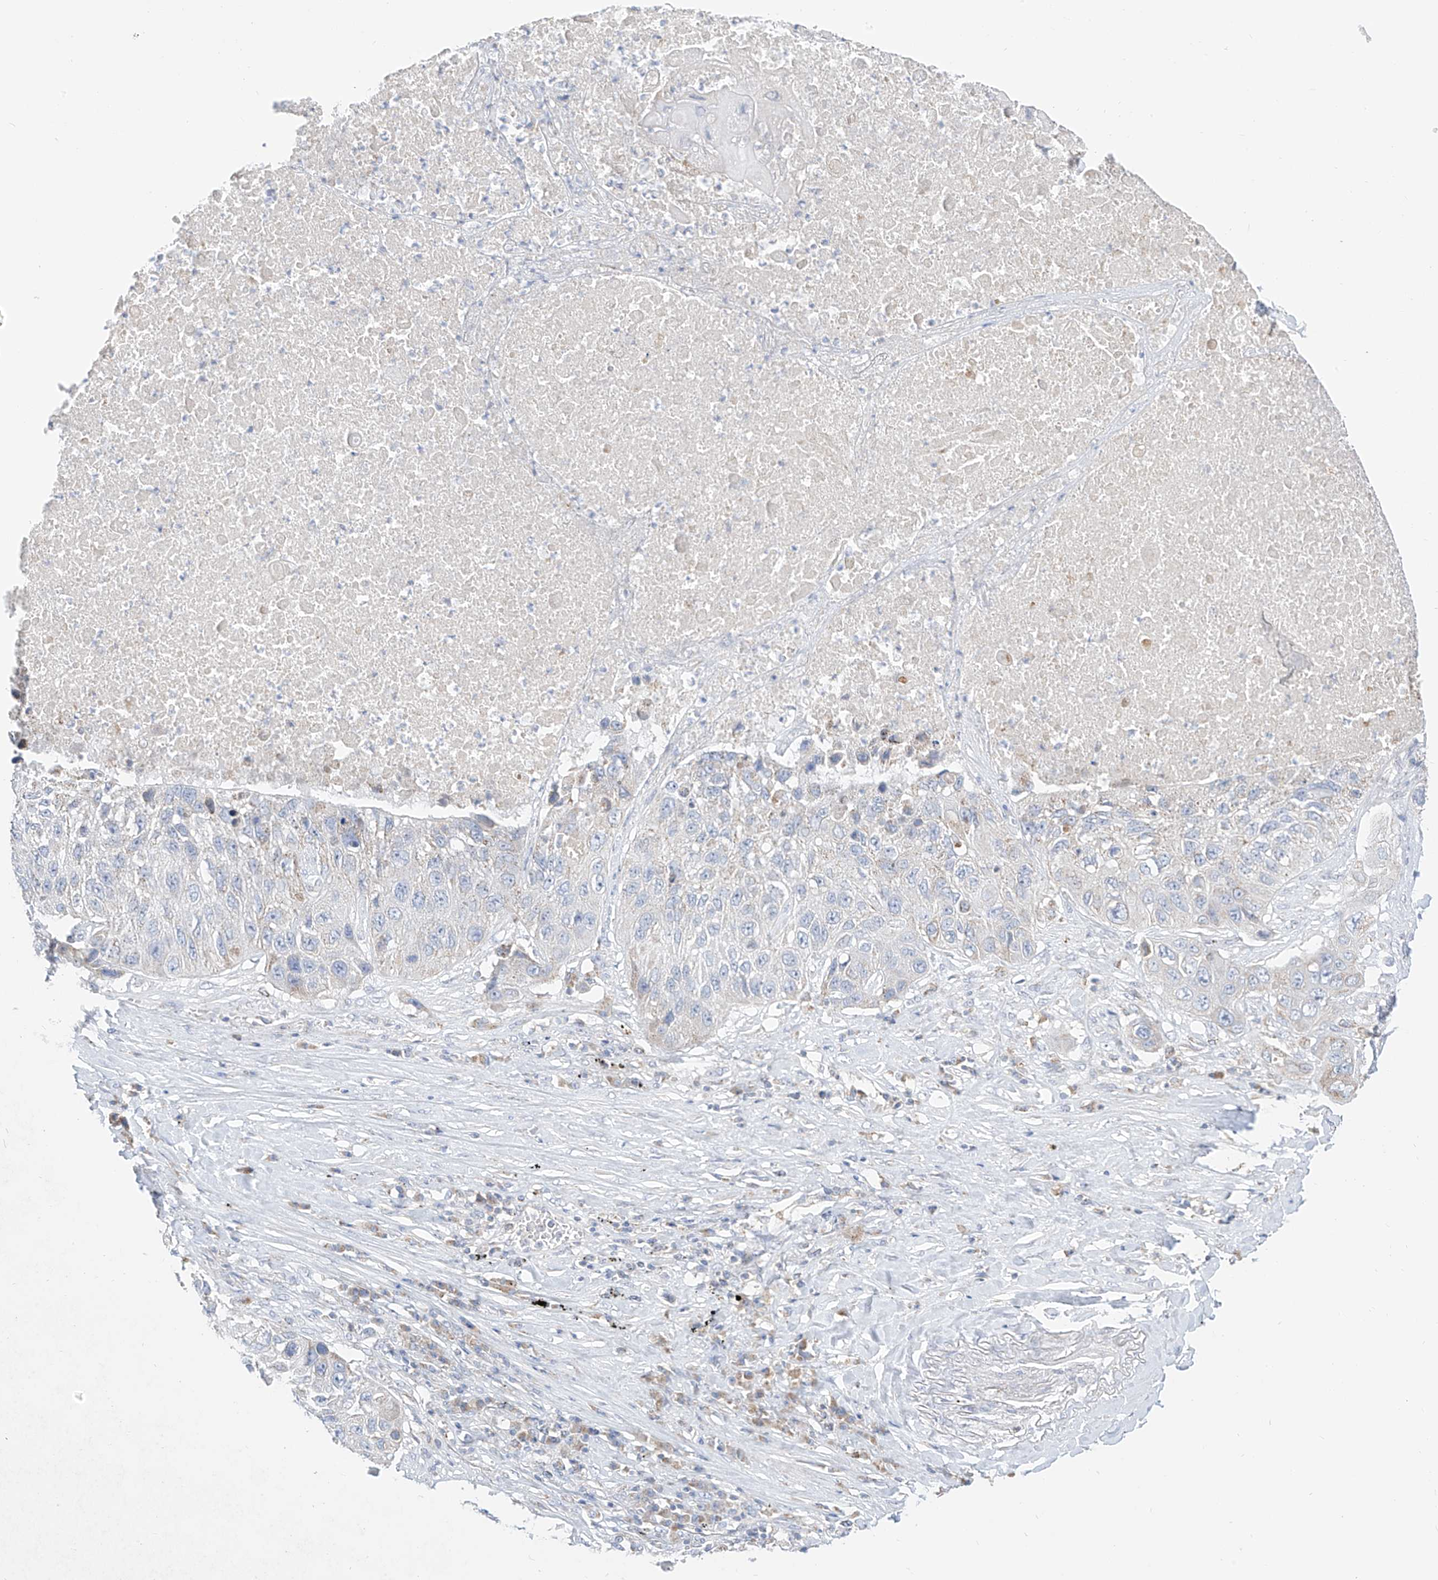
{"staining": {"intensity": "negative", "quantity": "none", "location": "none"}, "tissue": "lung cancer", "cell_type": "Tumor cells", "image_type": "cancer", "snomed": [{"axis": "morphology", "description": "Squamous cell carcinoma, NOS"}, {"axis": "topography", "description": "Lung"}], "caption": "The image demonstrates no significant positivity in tumor cells of lung cancer. Brightfield microscopy of immunohistochemistry (IHC) stained with DAB (3,3'-diaminobenzidine) (brown) and hematoxylin (blue), captured at high magnification.", "gene": "RASA2", "patient": {"sex": "male", "age": 61}}